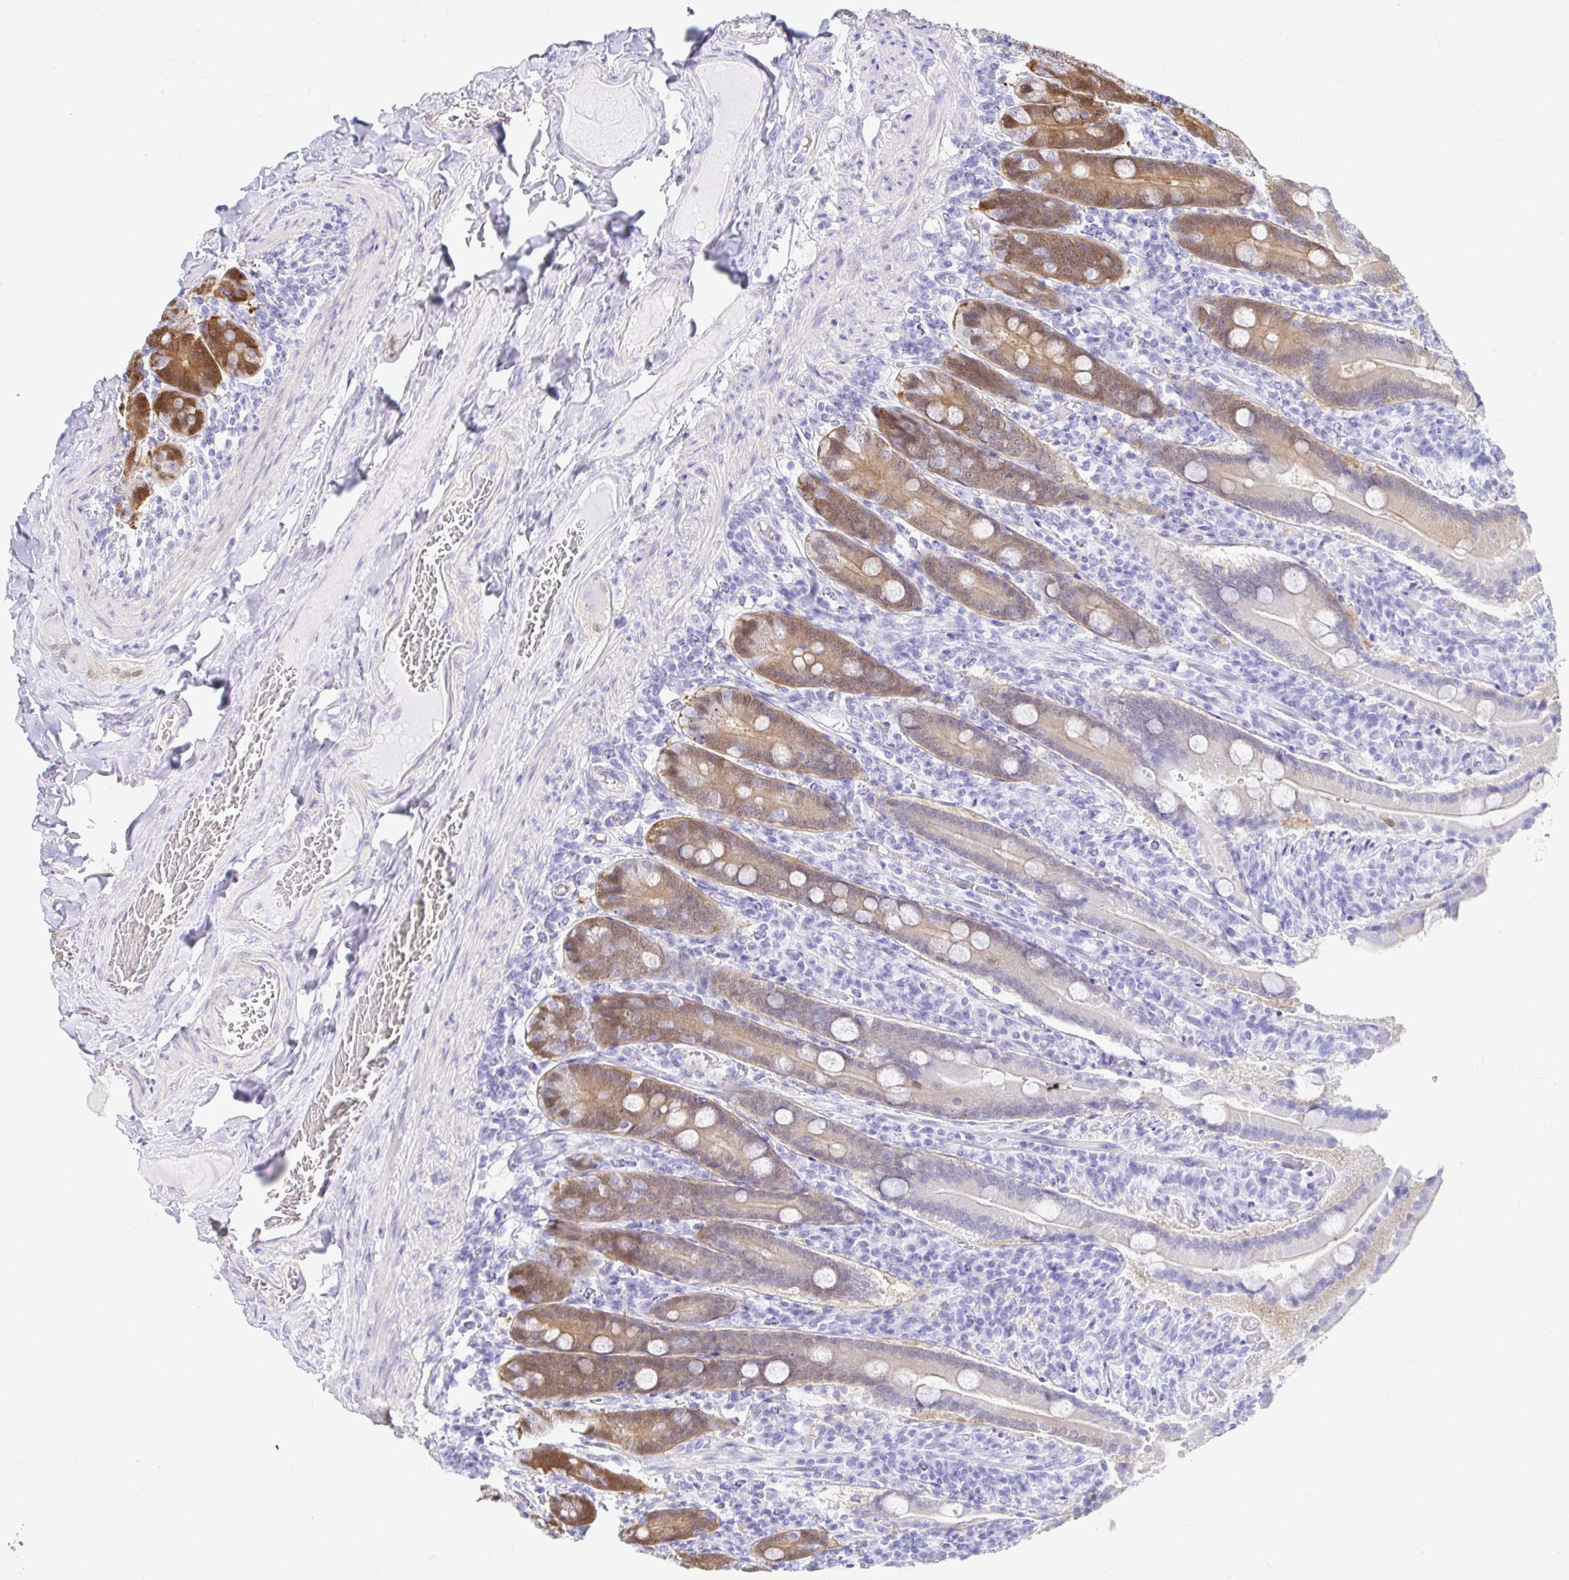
{"staining": {"intensity": "moderate", "quantity": "25%-75%", "location": "cytoplasmic/membranous"}, "tissue": "duodenum", "cell_type": "Glandular cells", "image_type": "normal", "snomed": [{"axis": "morphology", "description": "Normal tissue, NOS"}, {"axis": "topography", "description": "Duodenum"}], "caption": "Immunohistochemistry (IHC) (DAB) staining of benign duodenum exhibits moderate cytoplasmic/membranous protein positivity in approximately 25%-75% of glandular cells. The staining was performed using DAB, with brown indicating positive protein expression. Nuclei are stained blue with hematoxylin.", "gene": "PPP1R1B", "patient": {"sex": "female", "age": 62}}